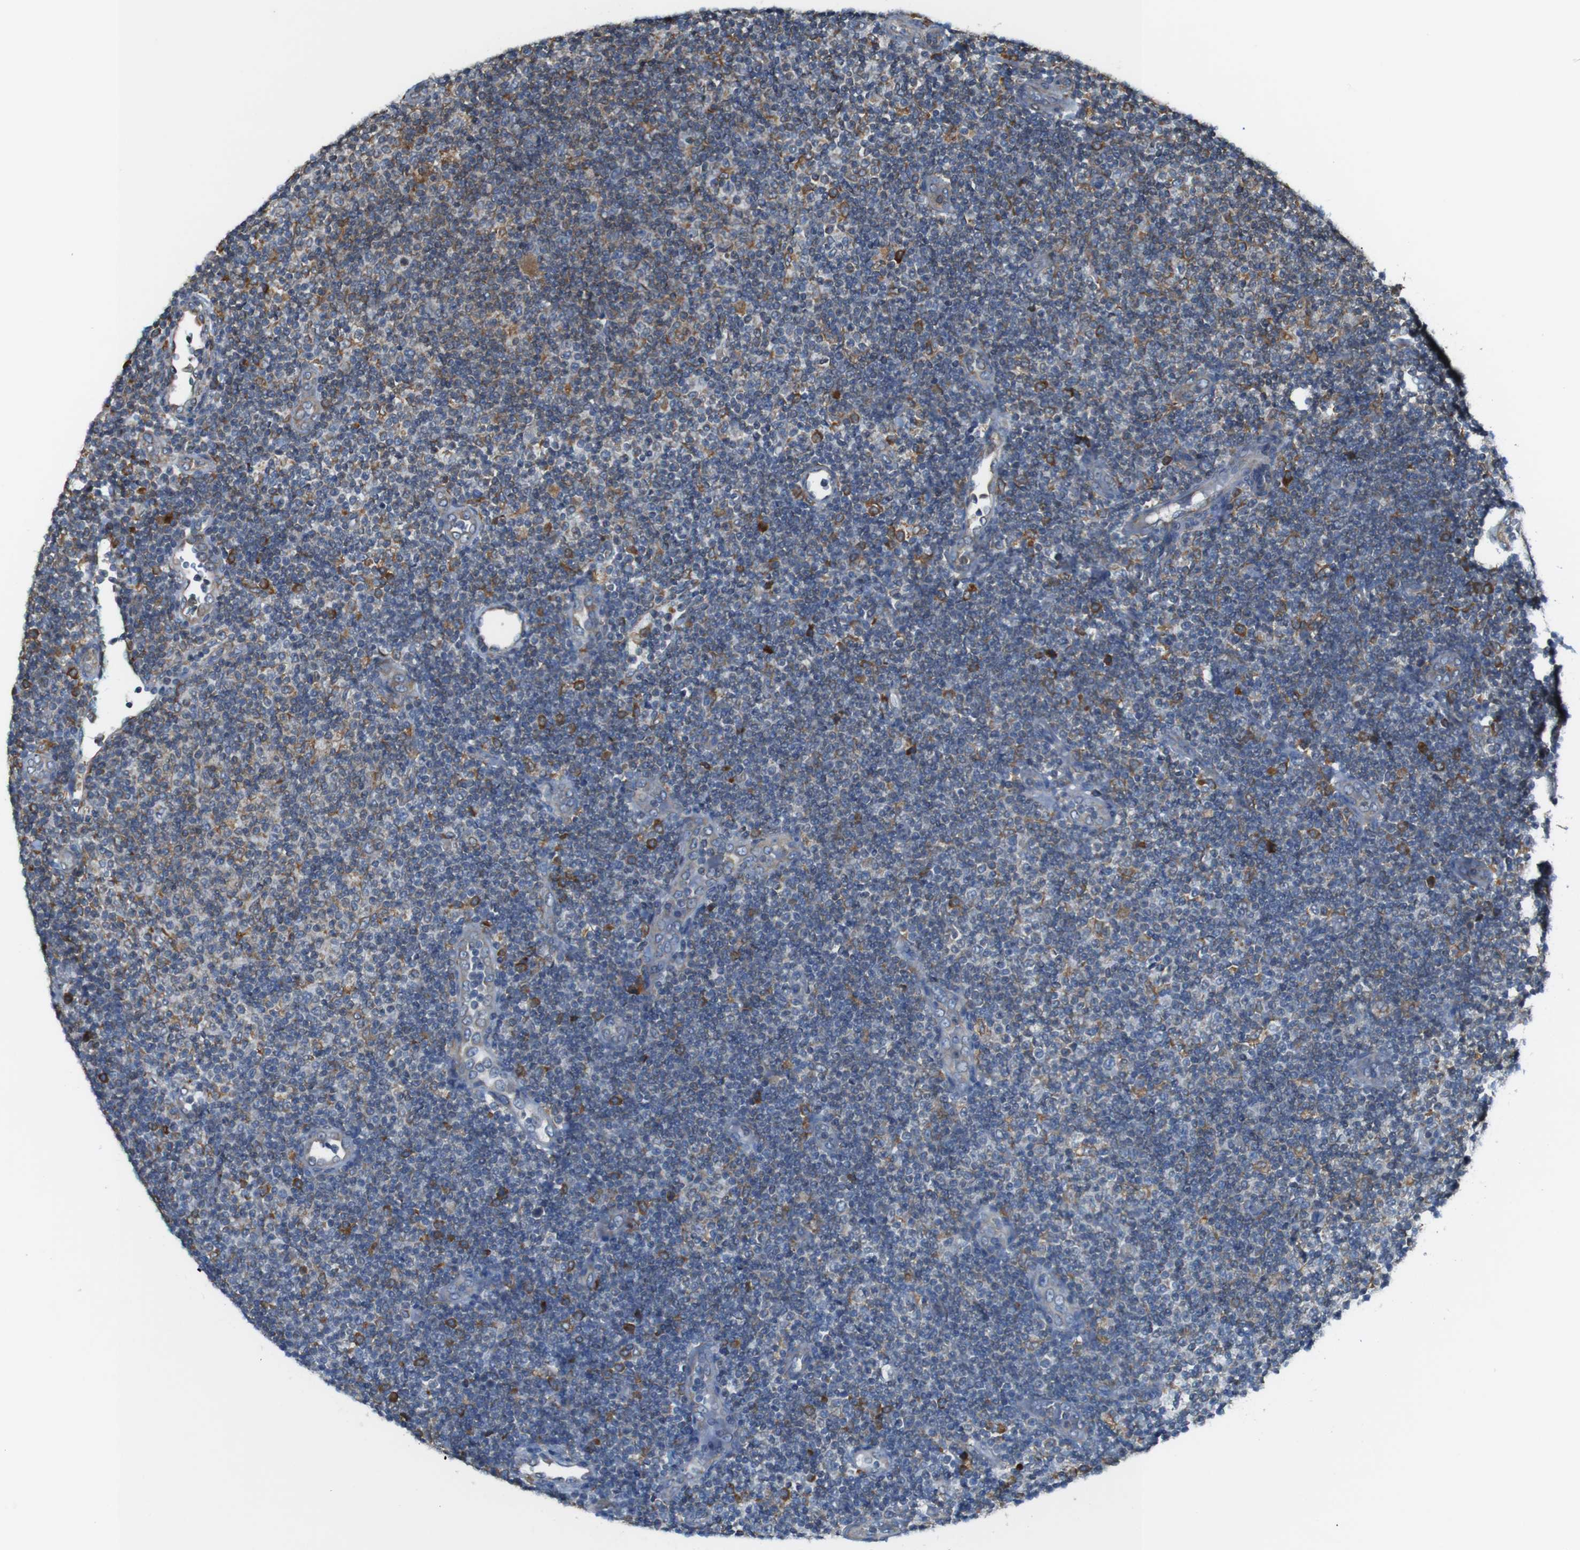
{"staining": {"intensity": "weak", "quantity": "<25%", "location": "cytoplasmic/membranous"}, "tissue": "lymphoma", "cell_type": "Tumor cells", "image_type": "cancer", "snomed": [{"axis": "morphology", "description": "Malignant lymphoma, non-Hodgkin's type, Low grade"}, {"axis": "topography", "description": "Lymph node"}], "caption": "An image of human lymphoma is negative for staining in tumor cells.", "gene": "UGGT1", "patient": {"sex": "male", "age": 83}}